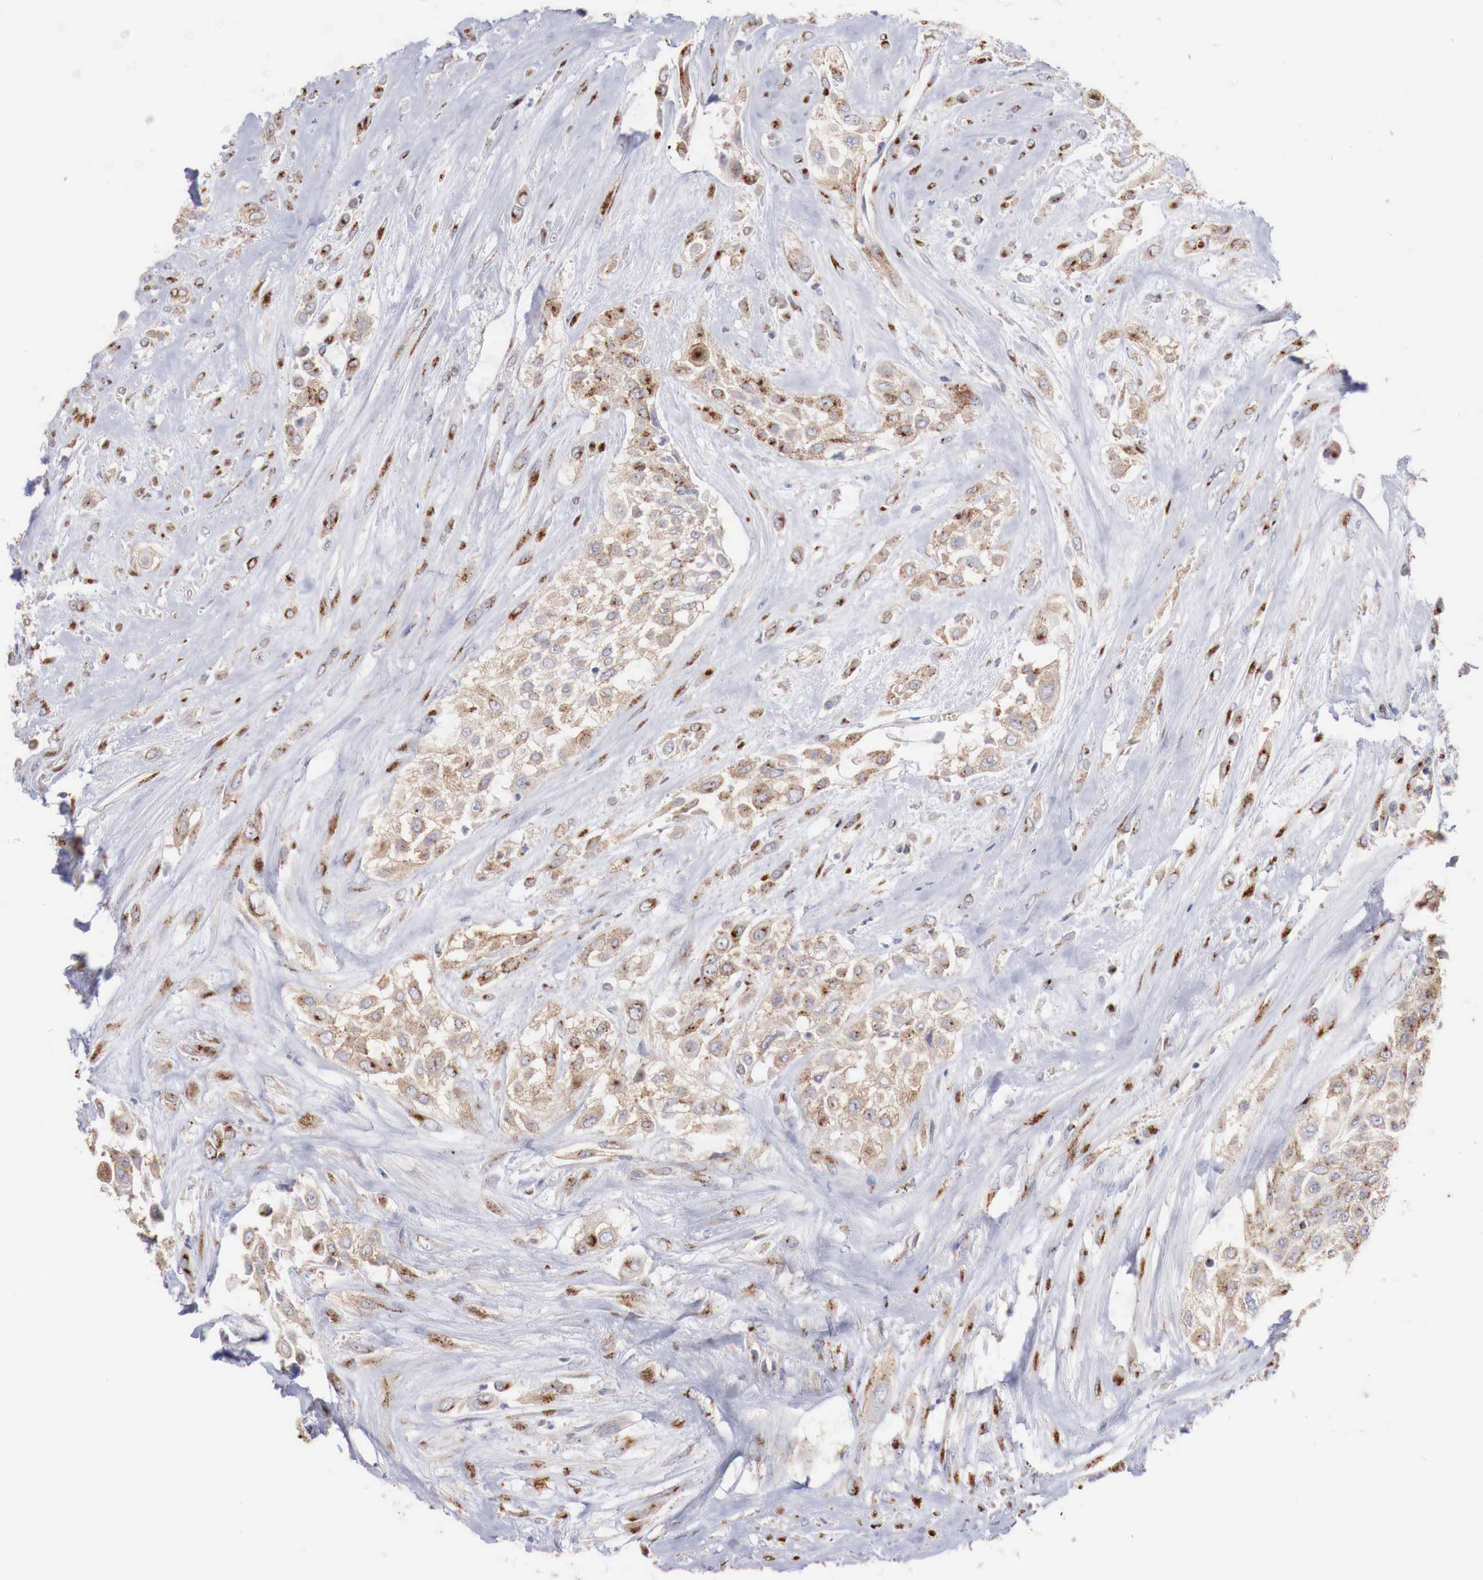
{"staining": {"intensity": "moderate", "quantity": "25%-75%", "location": "cytoplasmic/membranous"}, "tissue": "urothelial cancer", "cell_type": "Tumor cells", "image_type": "cancer", "snomed": [{"axis": "morphology", "description": "Urothelial carcinoma, High grade"}, {"axis": "topography", "description": "Urinary bladder"}], "caption": "Immunohistochemical staining of human high-grade urothelial carcinoma shows medium levels of moderate cytoplasmic/membranous protein staining in about 25%-75% of tumor cells.", "gene": "SYAP1", "patient": {"sex": "male", "age": 57}}